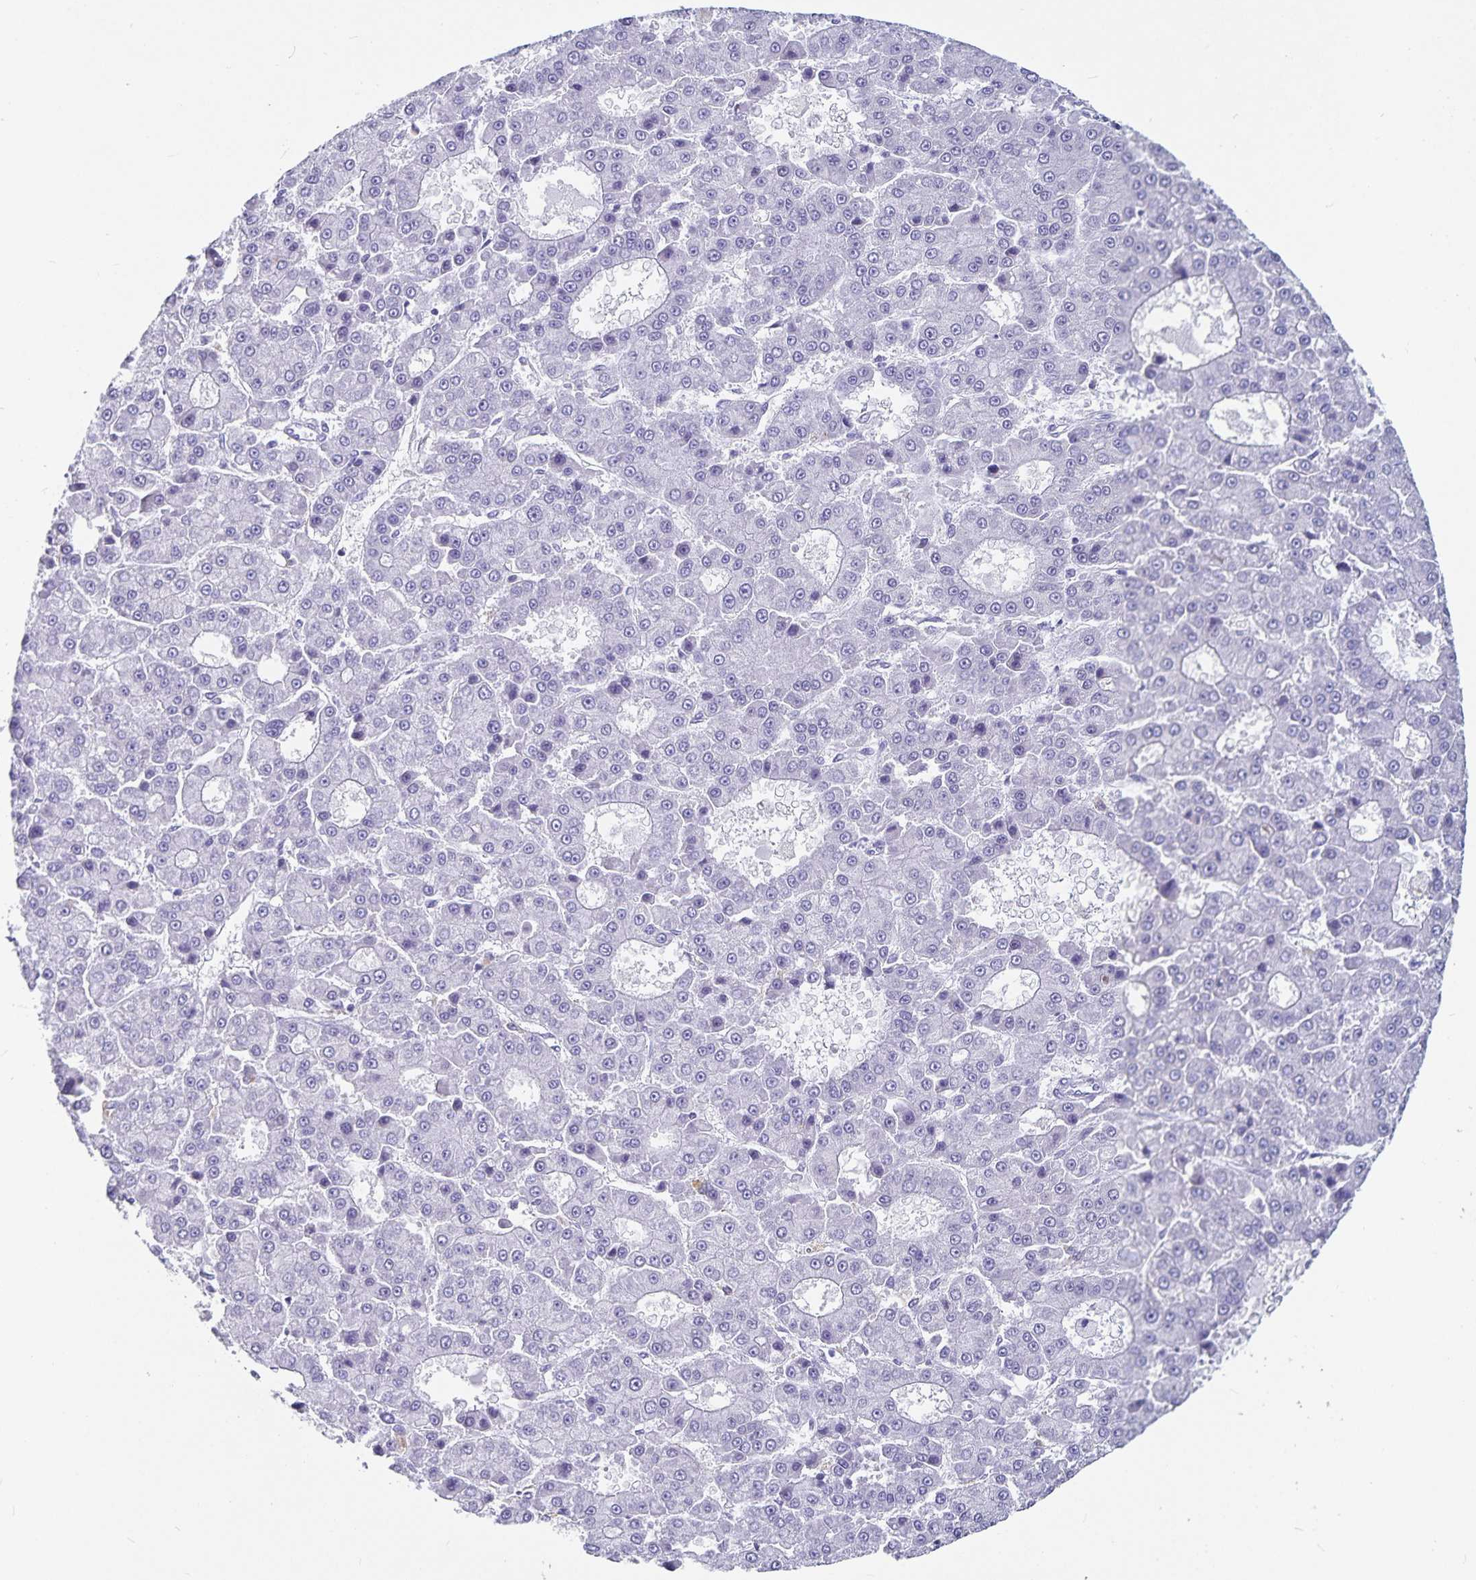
{"staining": {"intensity": "negative", "quantity": "none", "location": "none"}, "tissue": "liver cancer", "cell_type": "Tumor cells", "image_type": "cancer", "snomed": [{"axis": "morphology", "description": "Carcinoma, Hepatocellular, NOS"}, {"axis": "topography", "description": "Liver"}], "caption": "High power microscopy micrograph of an immunohistochemistry micrograph of liver cancer (hepatocellular carcinoma), revealing no significant staining in tumor cells.", "gene": "PLAC1", "patient": {"sex": "male", "age": 70}}